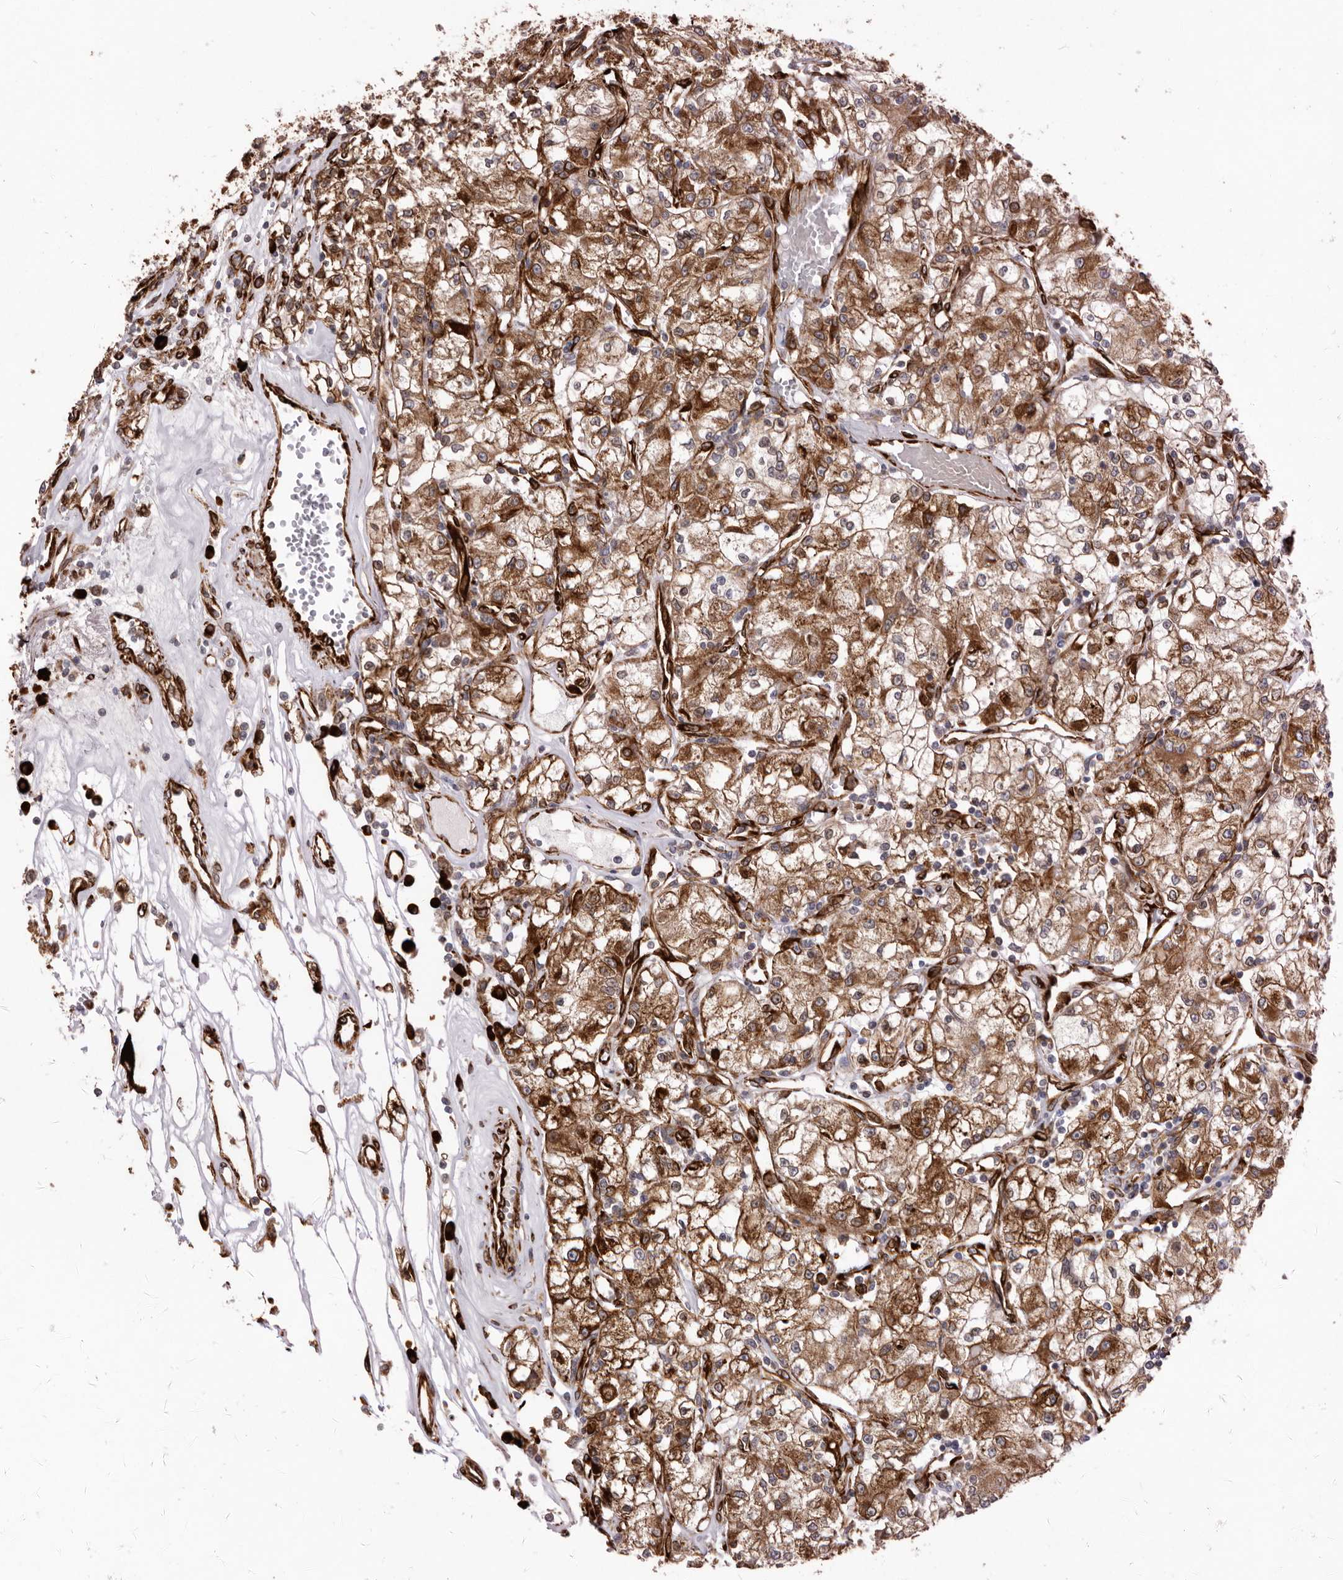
{"staining": {"intensity": "moderate", "quantity": ">75%", "location": "cytoplasmic/membranous"}, "tissue": "renal cancer", "cell_type": "Tumor cells", "image_type": "cancer", "snomed": [{"axis": "morphology", "description": "Adenocarcinoma, NOS"}, {"axis": "topography", "description": "Kidney"}], "caption": "A high-resolution image shows IHC staining of renal adenocarcinoma, which shows moderate cytoplasmic/membranous staining in about >75% of tumor cells.", "gene": "WDTC1", "patient": {"sex": "female", "age": 59}}